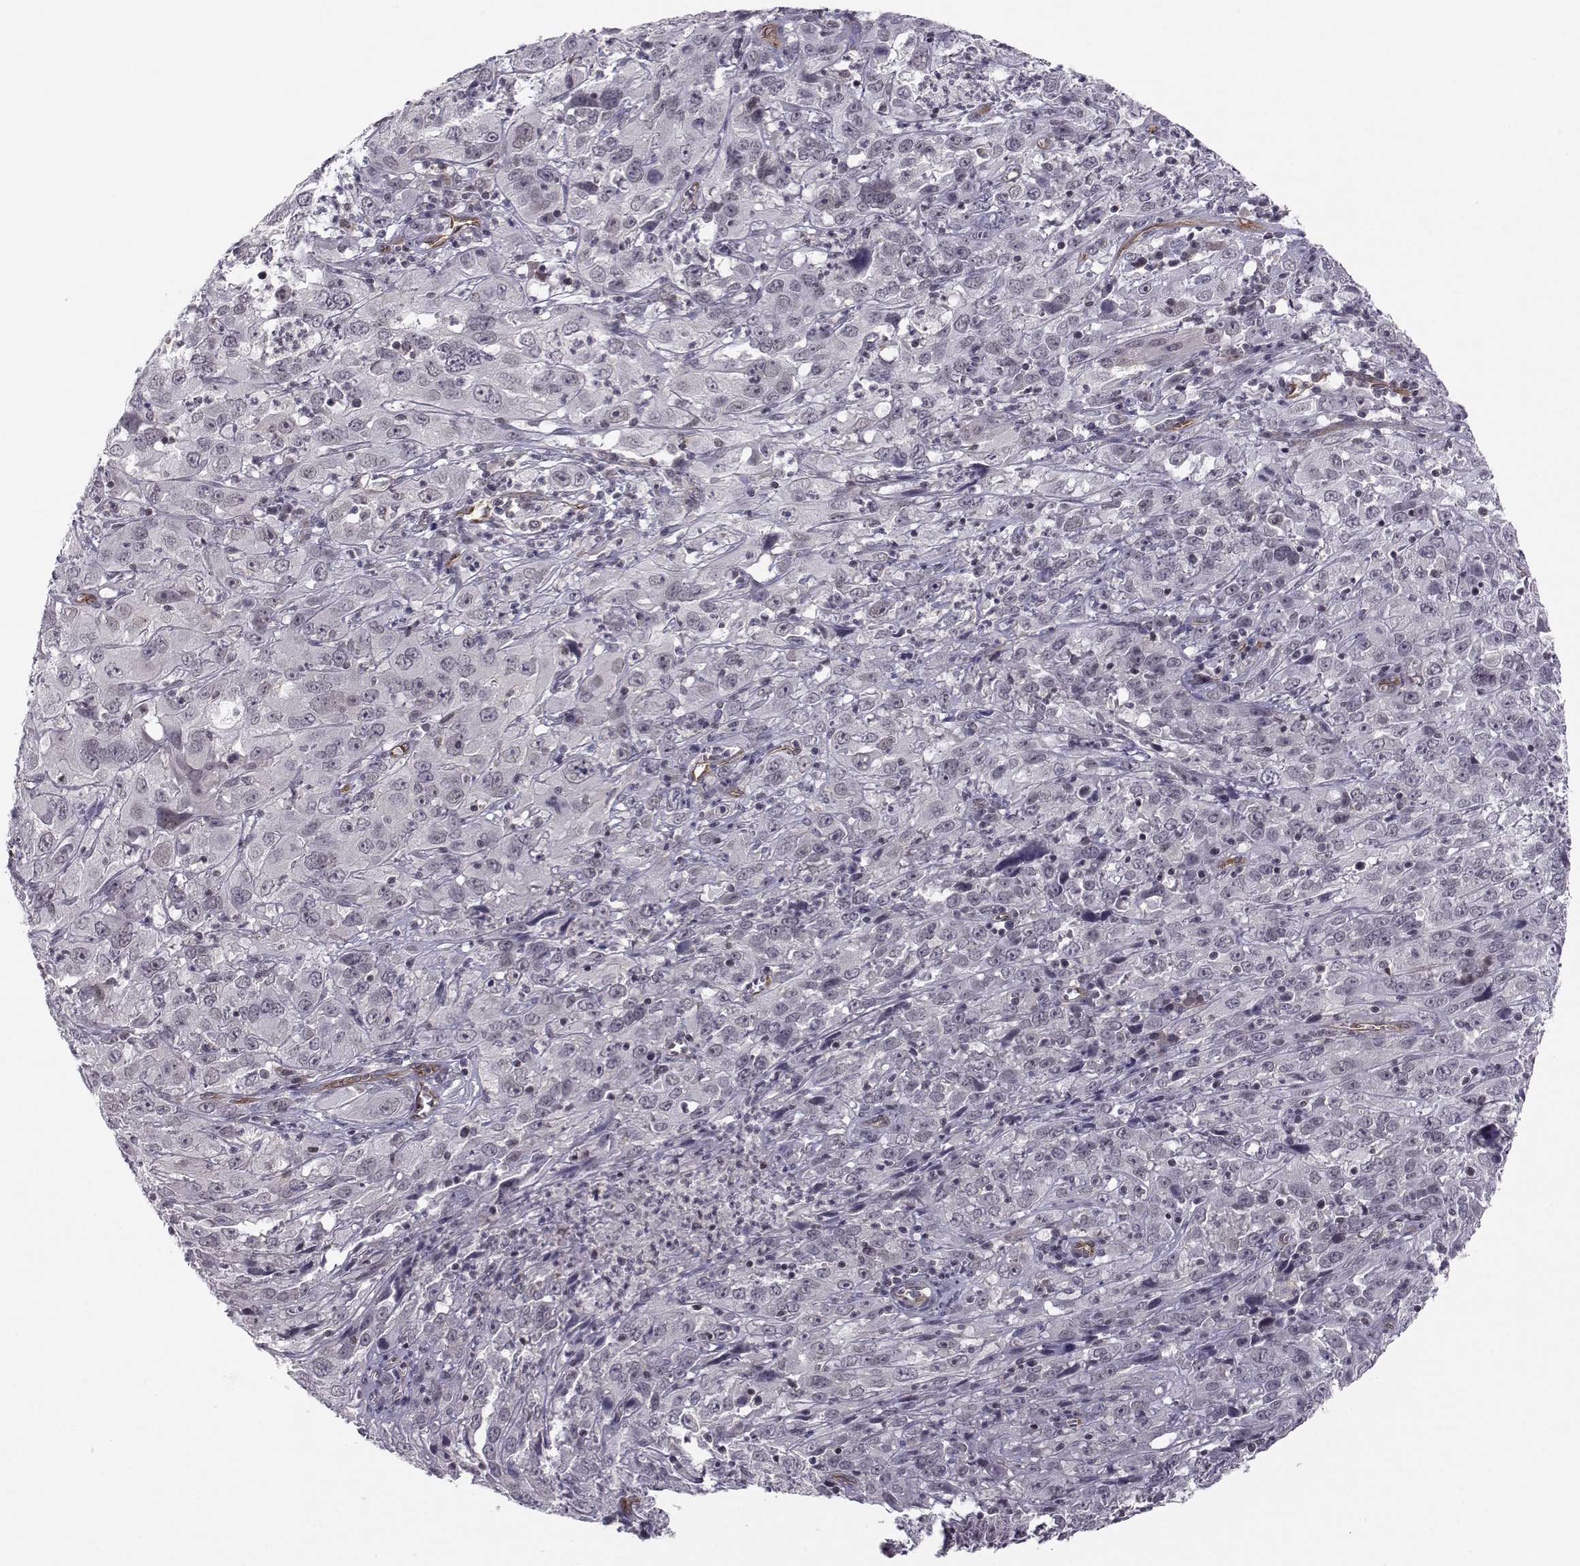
{"staining": {"intensity": "negative", "quantity": "none", "location": "none"}, "tissue": "cervical cancer", "cell_type": "Tumor cells", "image_type": "cancer", "snomed": [{"axis": "morphology", "description": "Squamous cell carcinoma, NOS"}, {"axis": "topography", "description": "Cervix"}], "caption": "An immunohistochemistry micrograph of cervical cancer is shown. There is no staining in tumor cells of cervical cancer.", "gene": "KIF13B", "patient": {"sex": "female", "age": 32}}